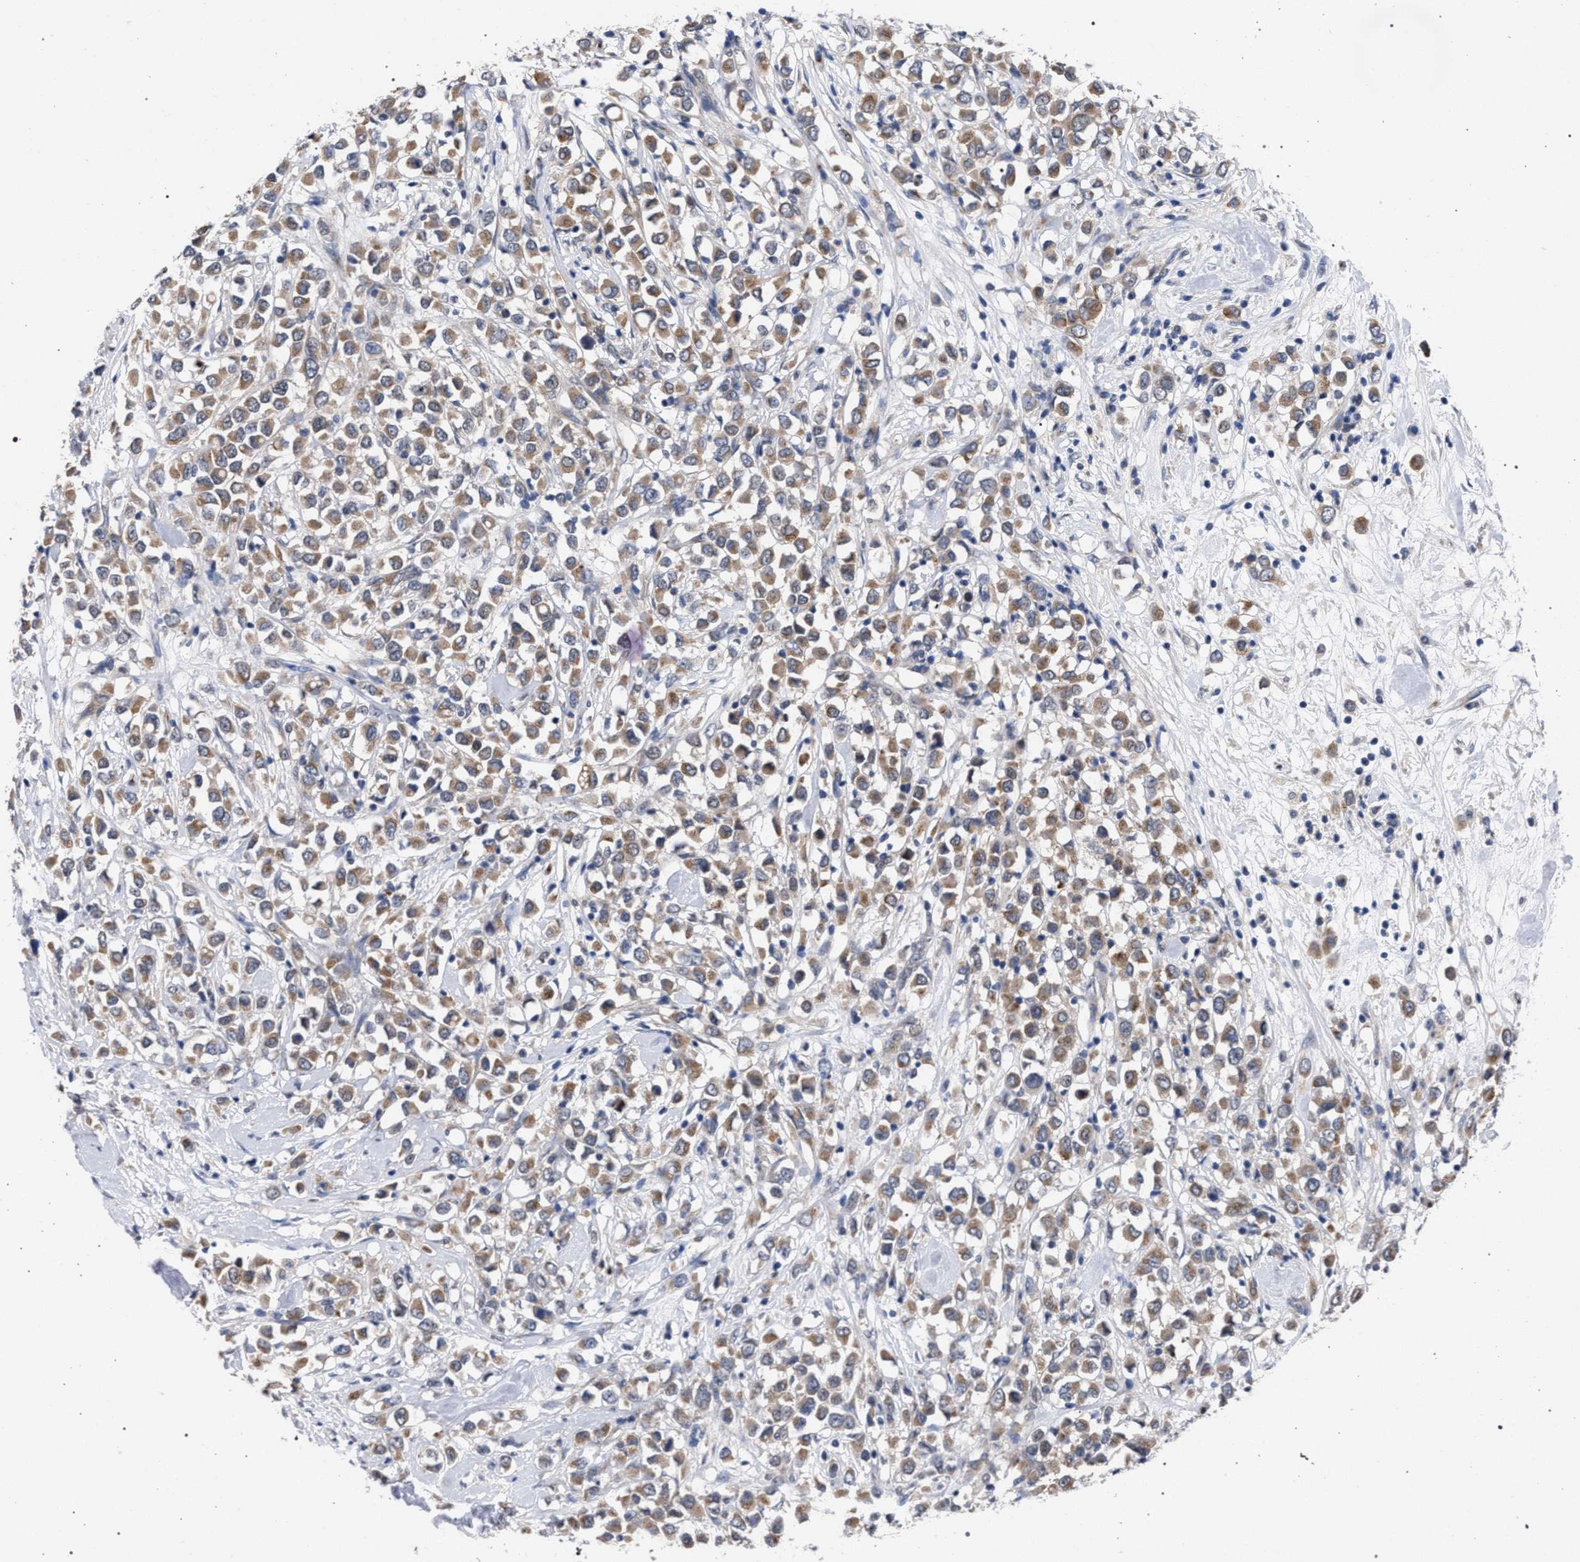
{"staining": {"intensity": "moderate", "quantity": ">75%", "location": "cytoplasmic/membranous"}, "tissue": "breast cancer", "cell_type": "Tumor cells", "image_type": "cancer", "snomed": [{"axis": "morphology", "description": "Duct carcinoma"}, {"axis": "topography", "description": "Breast"}], "caption": "Tumor cells show medium levels of moderate cytoplasmic/membranous staining in about >75% of cells in breast cancer.", "gene": "GOLGA2", "patient": {"sex": "female", "age": 61}}